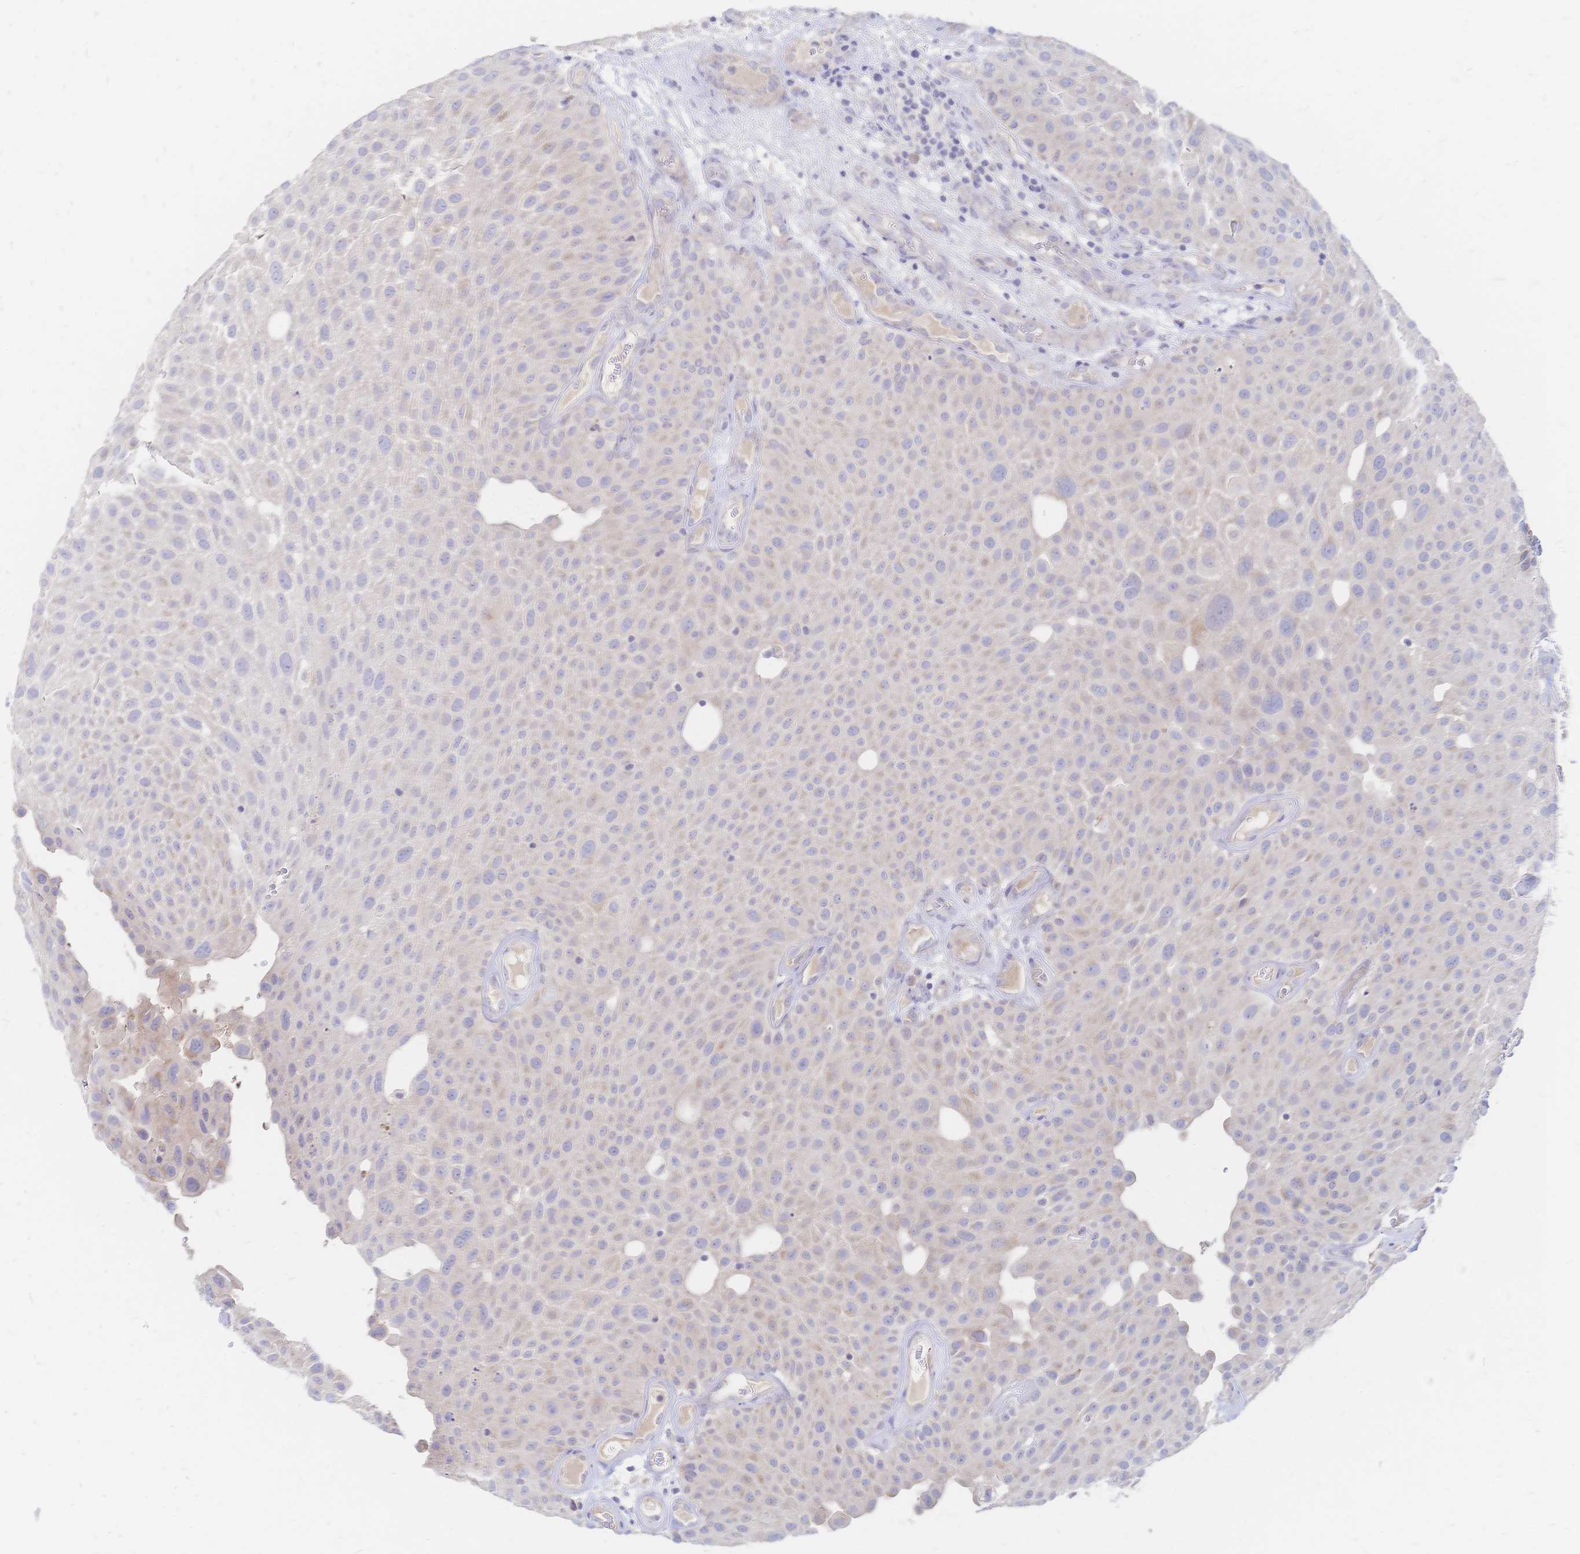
{"staining": {"intensity": "weak", "quantity": "<25%", "location": "cytoplasmic/membranous"}, "tissue": "urothelial cancer", "cell_type": "Tumor cells", "image_type": "cancer", "snomed": [{"axis": "morphology", "description": "Urothelial carcinoma, Low grade"}, {"axis": "topography", "description": "Urinary bladder"}], "caption": "There is no significant expression in tumor cells of urothelial cancer. (DAB (3,3'-diaminobenzidine) immunohistochemistry (IHC), high magnification).", "gene": "VWC2L", "patient": {"sex": "male", "age": 72}}